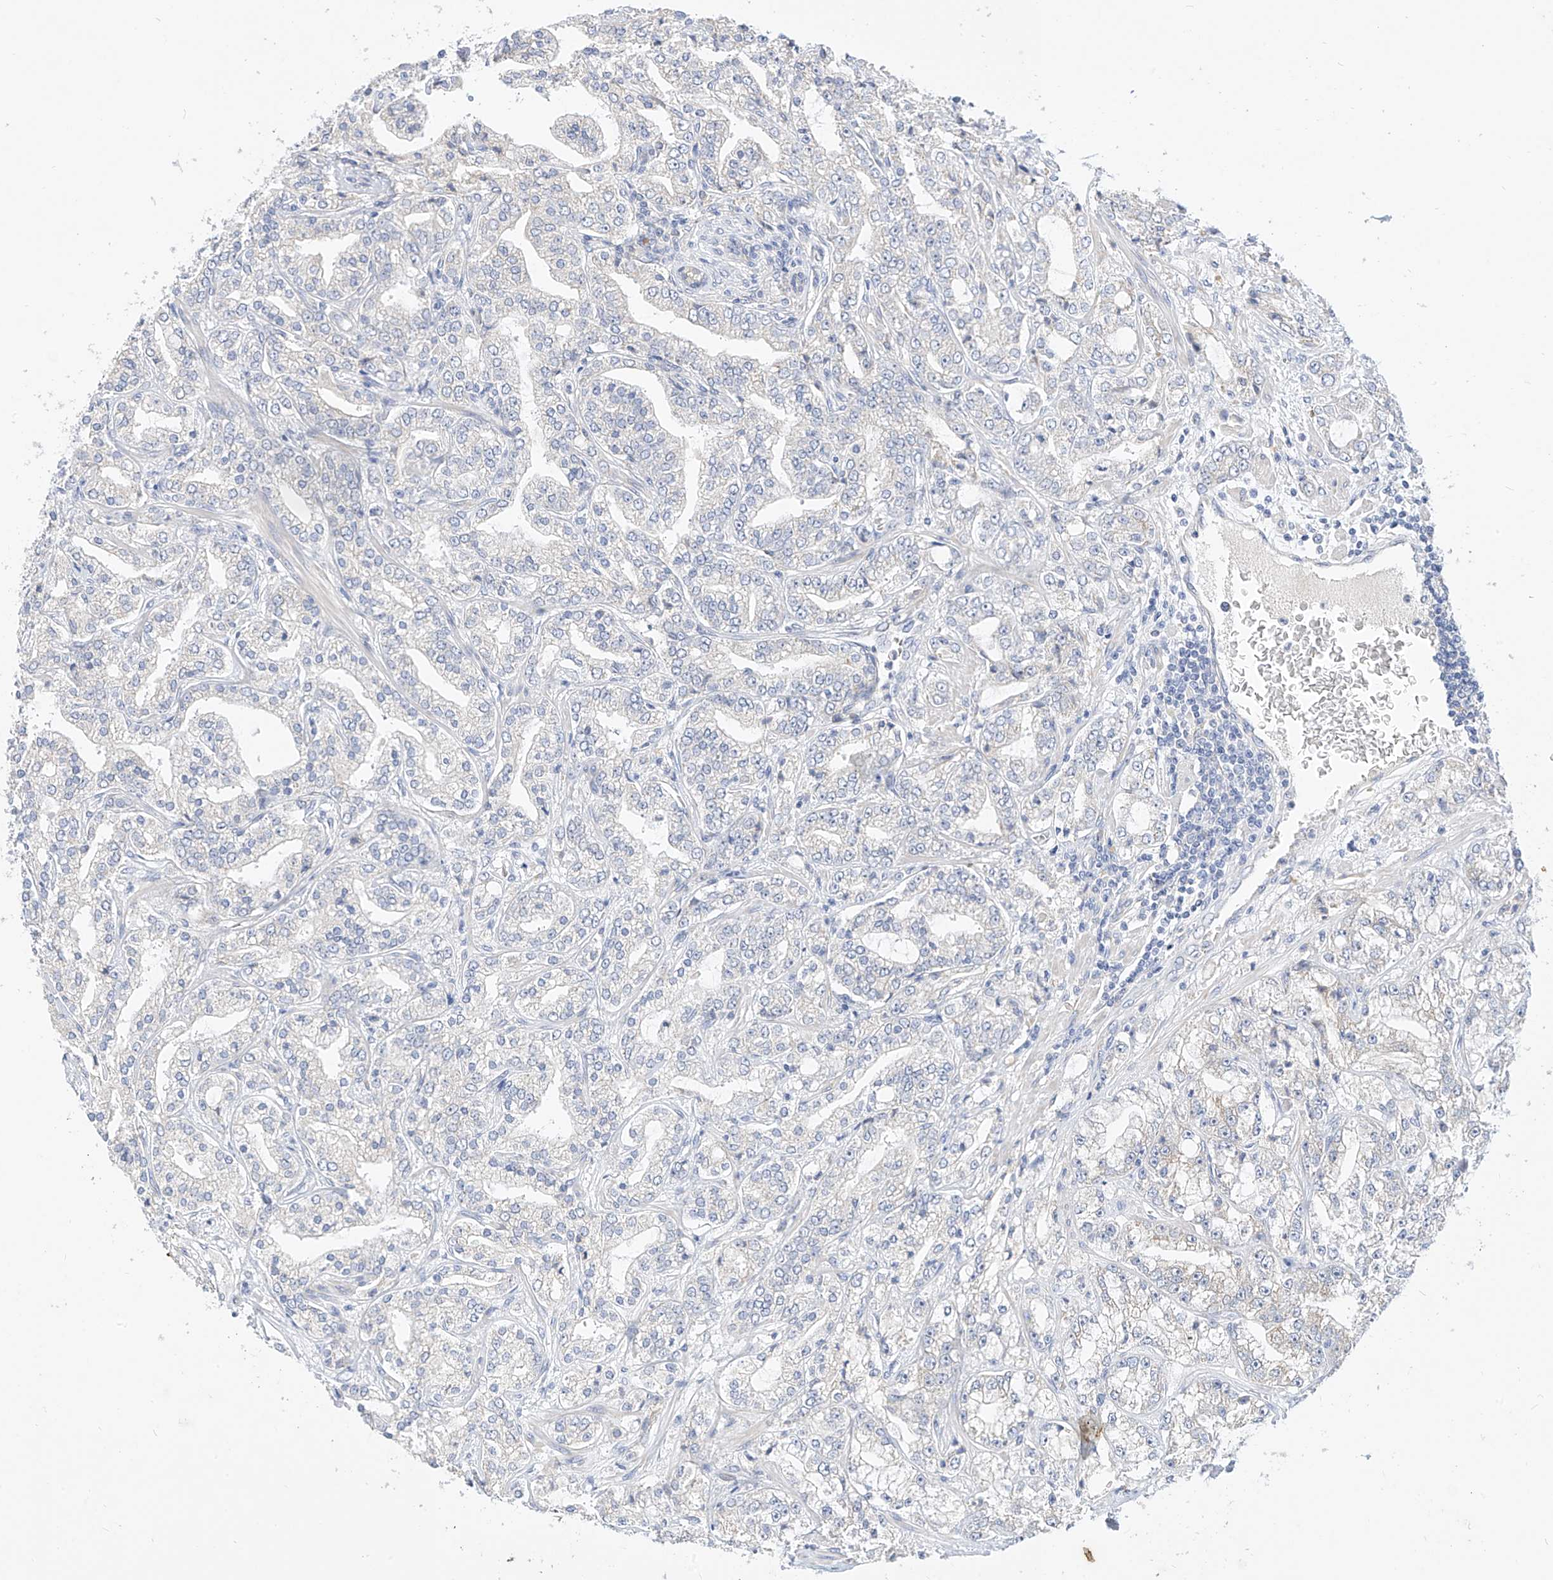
{"staining": {"intensity": "negative", "quantity": "none", "location": "none"}, "tissue": "prostate cancer", "cell_type": "Tumor cells", "image_type": "cancer", "snomed": [{"axis": "morphology", "description": "Adenocarcinoma, High grade"}, {"axis": "topography", "description": "Prostate"}], "caption": "A high-resolution image shows immunohistochemistry staining of prostate cancer (adenocarcinoma (high-grade)), which exhibits no significant positivity in tumor cells.", "gene": "RASA2", "patient": {"sex": "male", "age": 64}}